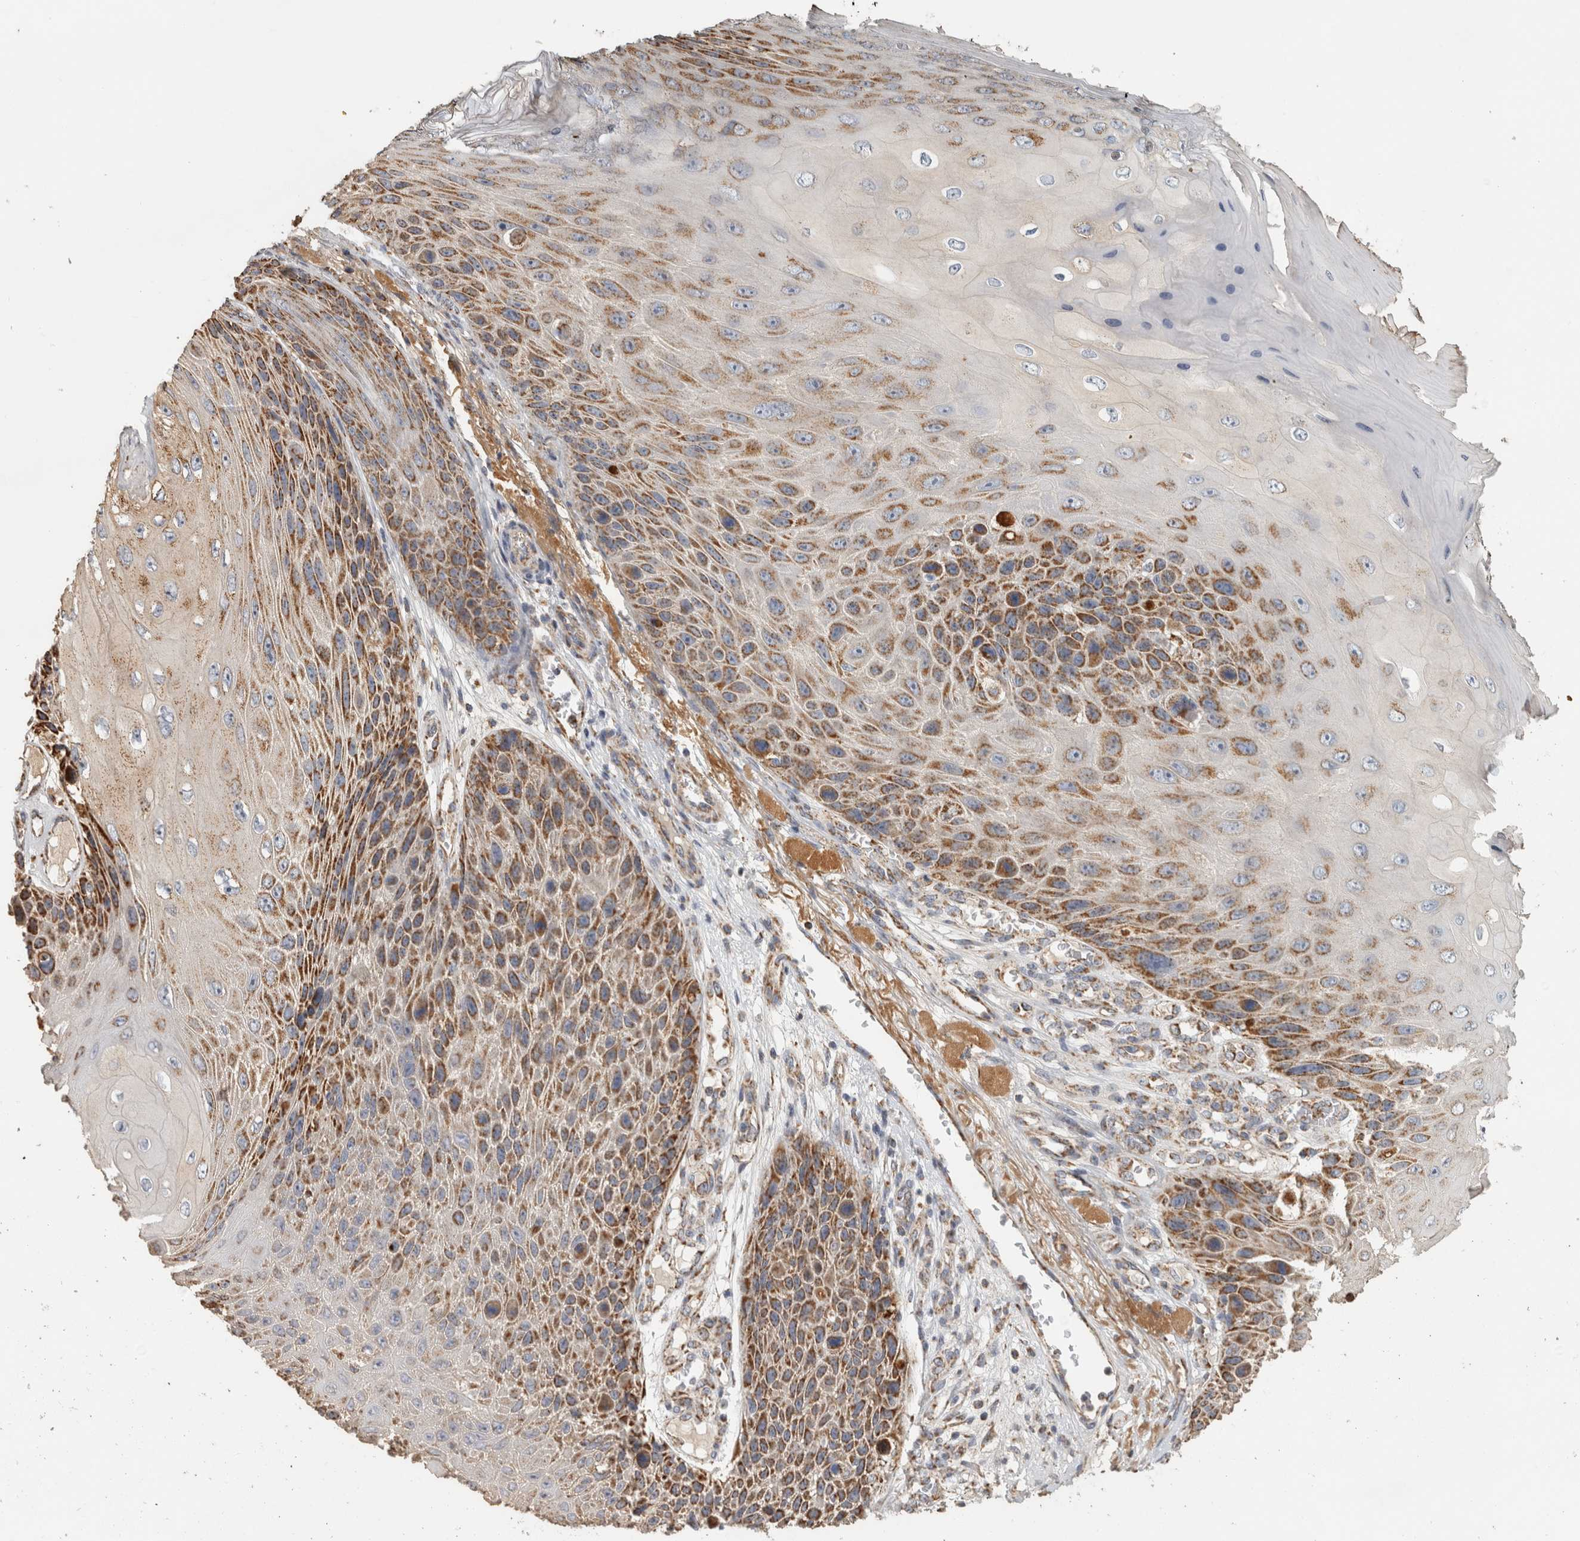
{"staining": {"intensity": "moderate", "quantity": ">75%", "location": "cytoplasmic/membranous"}, "tissue": "skin cancer", "cell_type": "Tumor cells", "image_type": "cancer", "snomed": [{"axis": "morphology", "description": "Squamous cell carcinoma, NOS"}, {"axis": "topography", "description": "Skin"}], "caption": "Immunohistochemistry of skin squamous cell carcinoma reveals medium levels of moderate cytoplasmic/membranous staining in about >75% of tumor cells.", "gene": "ST8SIA1", "patient": {"sex": "female", "age": 88}}